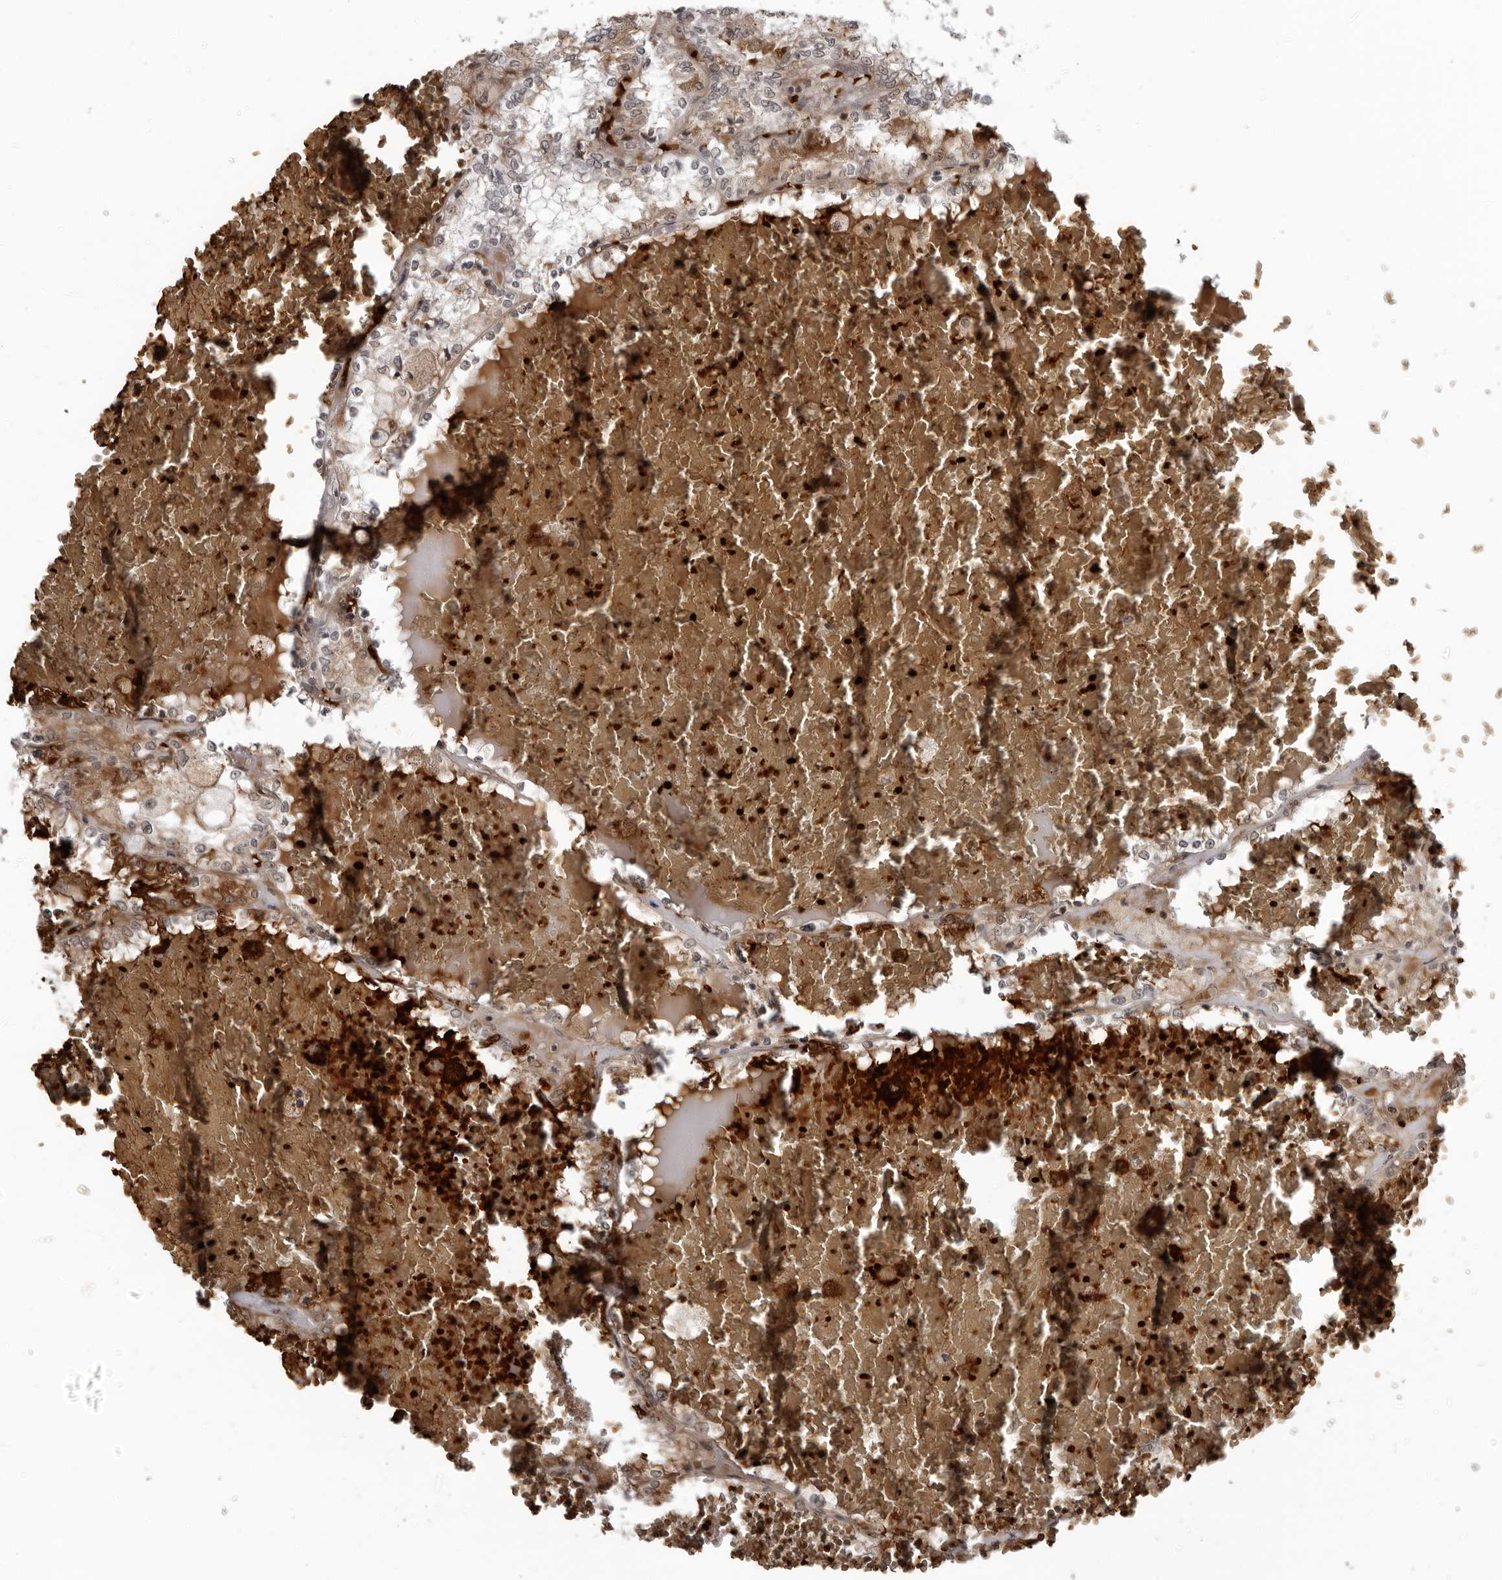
{"staining": {"intensity": "weak", "quantity": "25%-75%", "location": "cytoplasmic/membranous"}, "tissue": "renal cancer", "cell_type": "Tumor cells", "image_type": "cancer", "snomed": [{"axis": "morphology", "description": "Adenocarcinoma, NOS"}, {"axis": "topography", "description": "Kidney"}], "caption": "A micrograph of human renal adenocarcinoma stained for a protein reveals weak cytoplasmic/membranous brown staining in tumor cells. The staining was performed using DAB to visualize the protein expression in brown, while the nuclei were stained in blue with hematoxylin (Magnification: 20x).", "gene": "THOP1", "patient": {"sex": "female", "age": 56}}